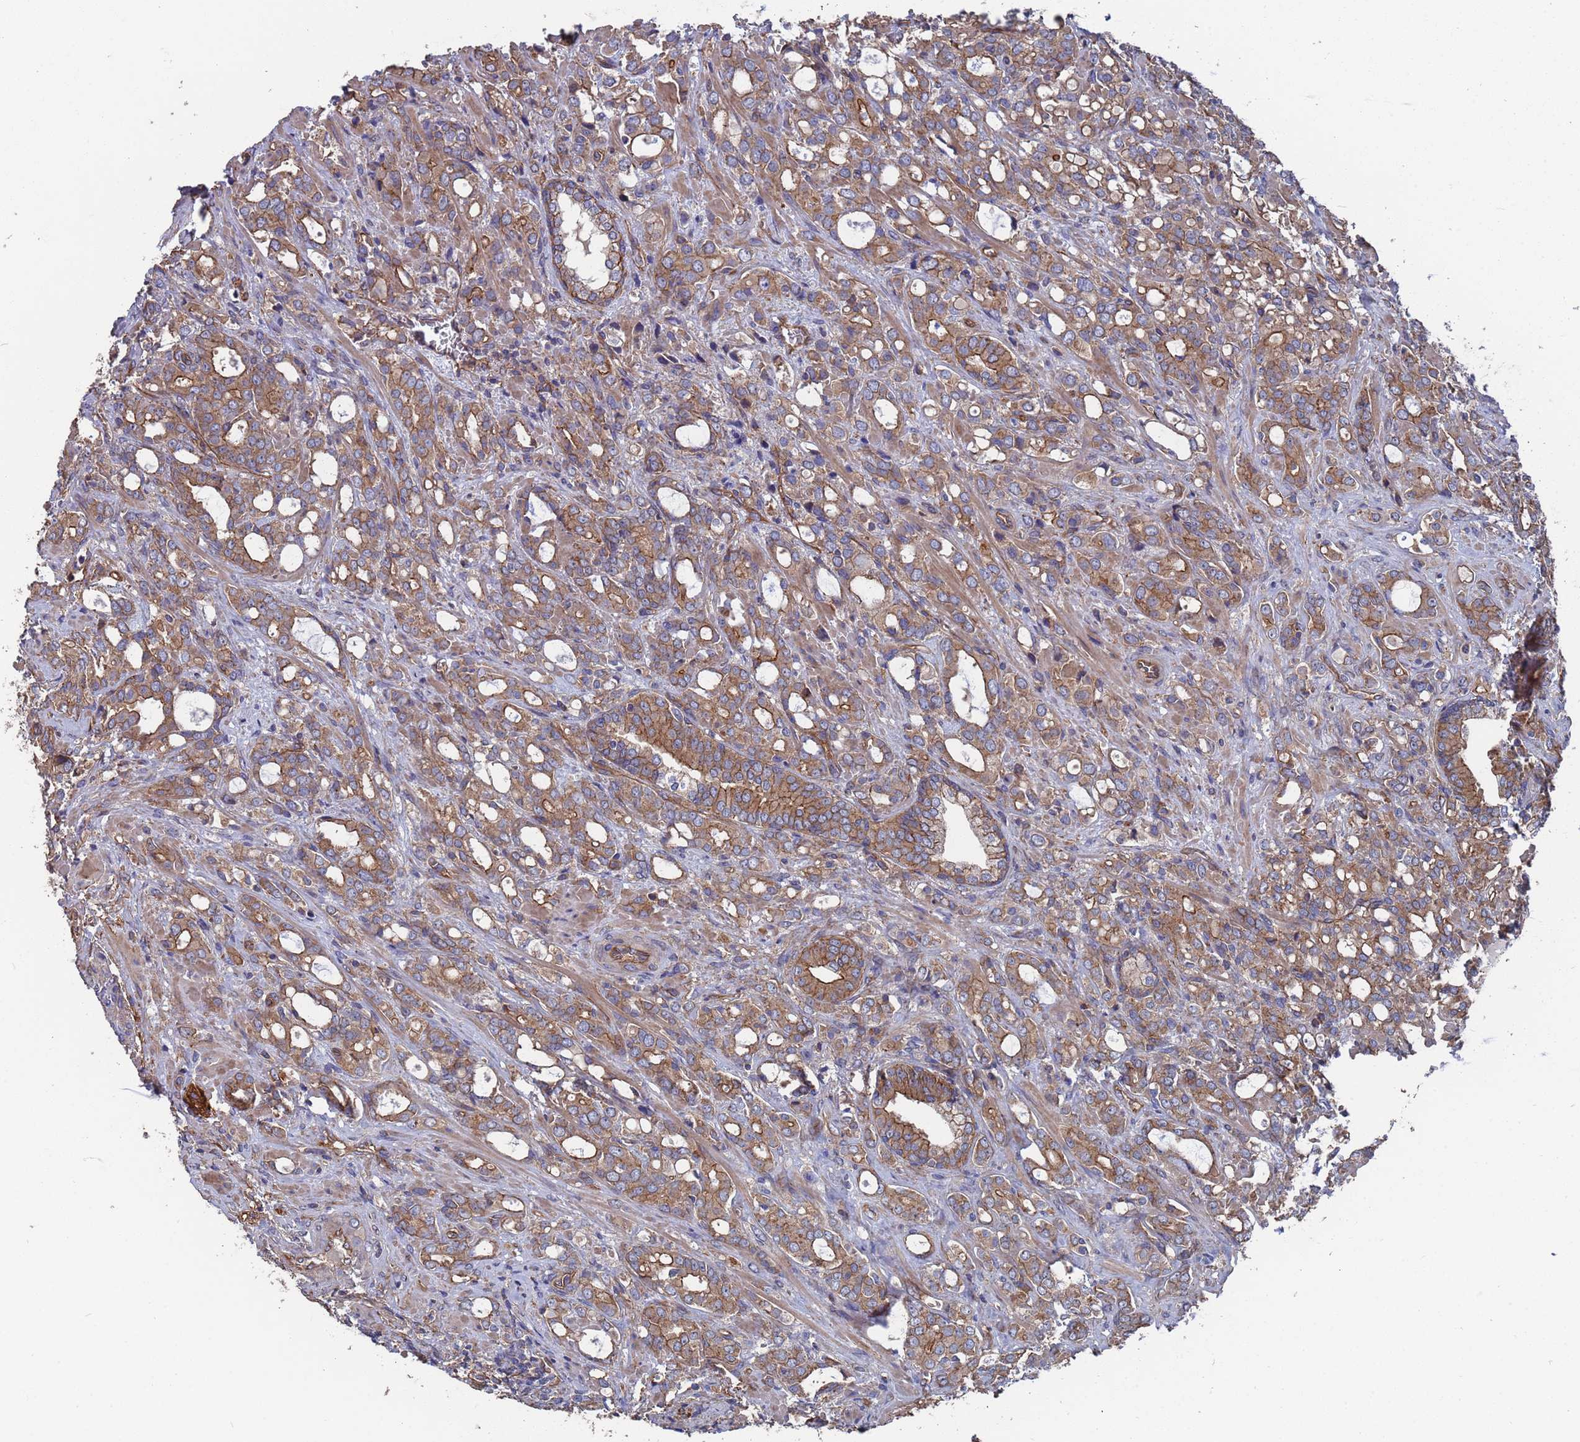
{"staining": {"intensity": "moderate", "quantity": ">75%", "location": "cytoplasmic/membranous"}, "tissue": "prostate cancer", "cell_type": "Tumor cells", "image_type": "cancer", "snomed": [{"axis": "morphology", "description": "Adenocarcinoma, High grade"}, {"axis": "topography", "description": "Prostate"}], "caption": "An immunohistochemistry histopathology image of neoplastic tissue is shown. Protein staining in brown labels moderate cytoplasmic/membranous positivity in prostate cancer within tumor cells.", "gene": "NDUFAF6", "patient": {"sex": "male", "age": 72}}